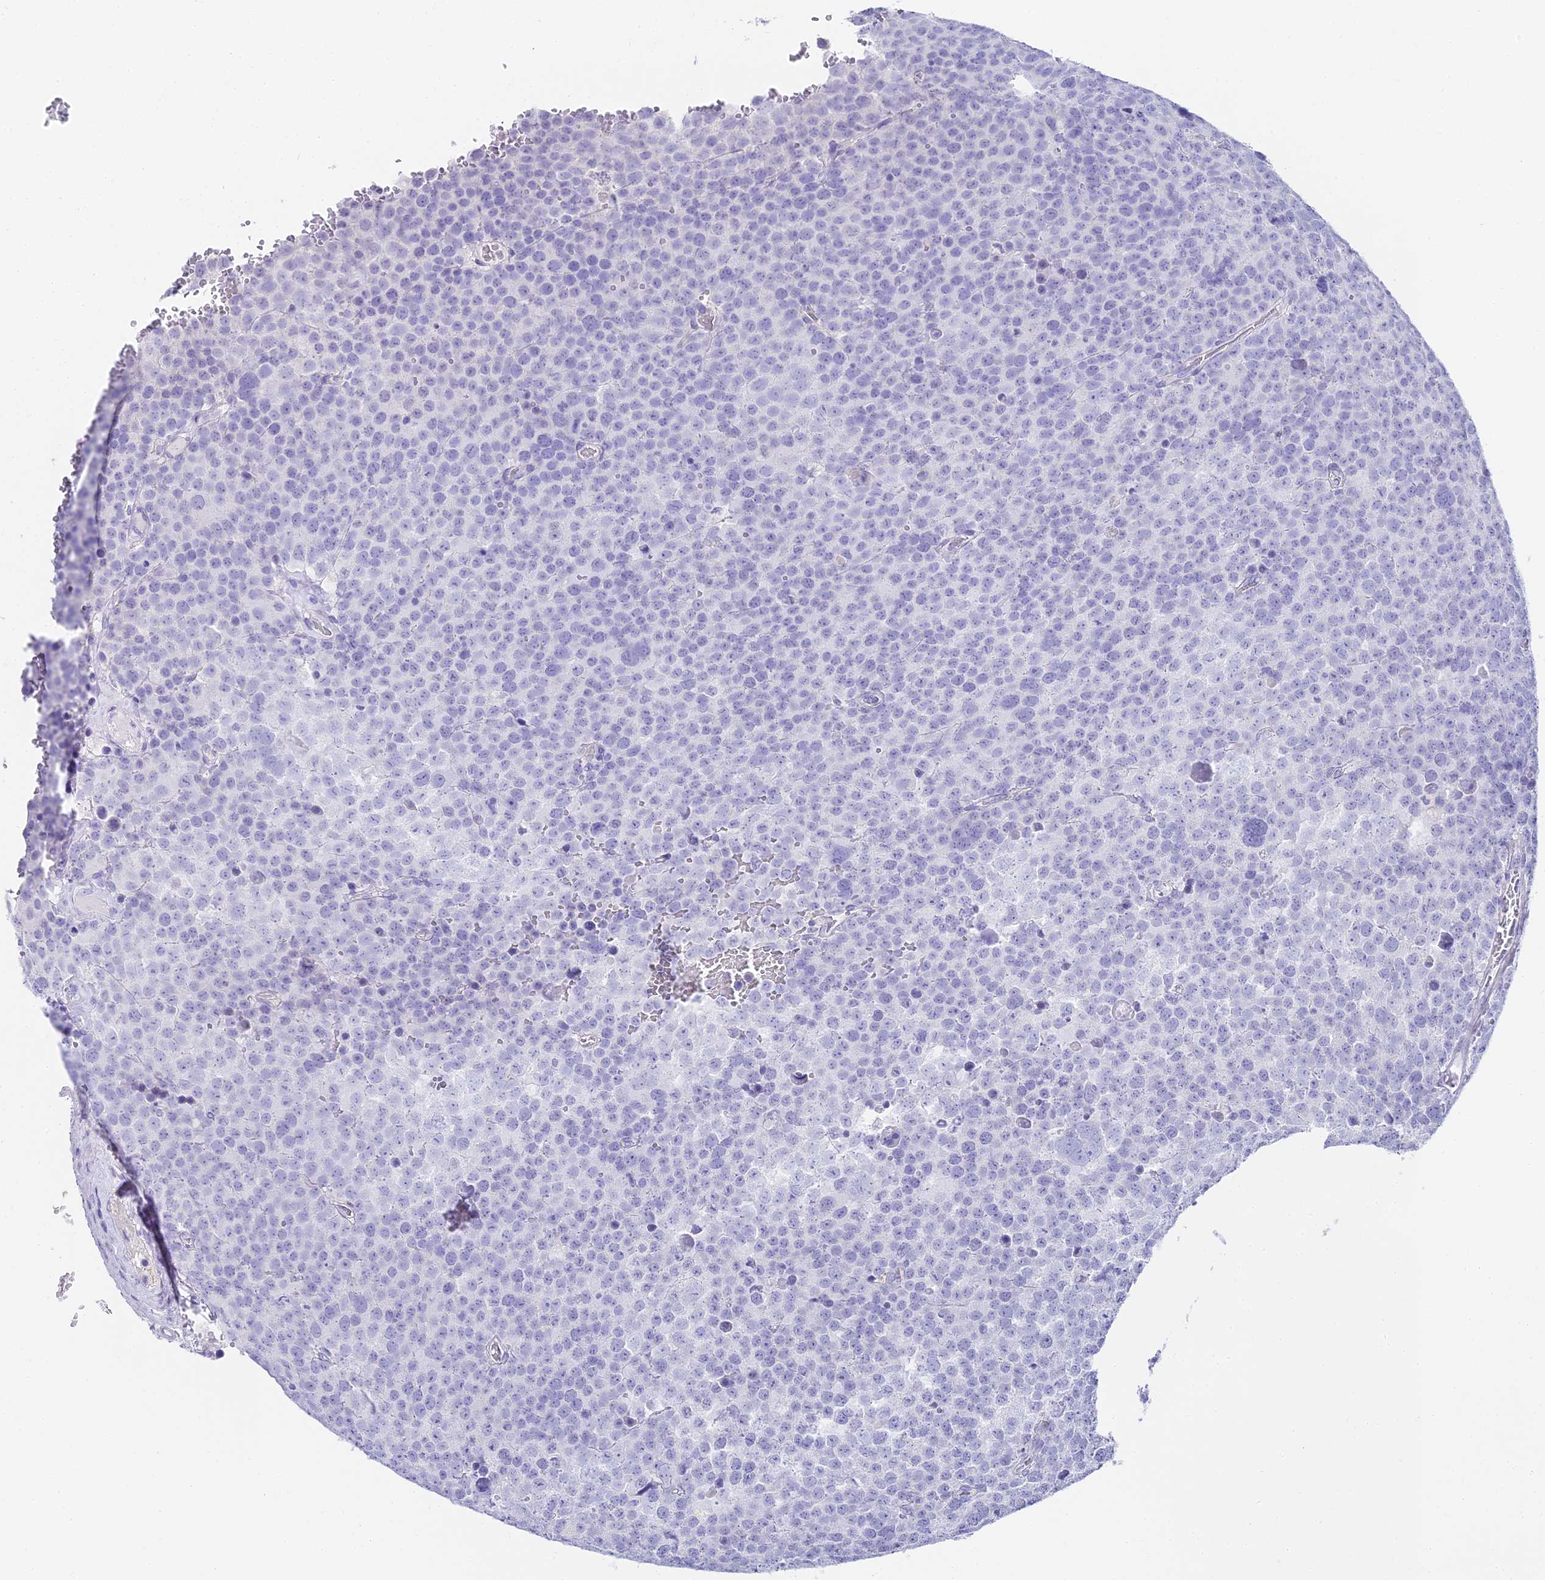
{"staining": {"intensity": "negative", "quantity": "none", "location": "none"}, "tissue": "testis cancer", "cell_type": "Tumor cells", "image_type": "cancer", "snomed": [{"axis": "morphology", "description": "Seminoma, NOS"}, {"axis": "topography", "description": "Testis"}], "caption": "IHC photomicrograph of testis cancer stained for a protein (brown), which demonstrates no positivity in tumor cells. Brightfield microscopy of immunohistochemistry stained with DAB (brown) and hematoxylin (blue), captured at high magnification.", "gene": "ABHD14A-ACY1", "patient": {"sex": "male", "age": 71}}